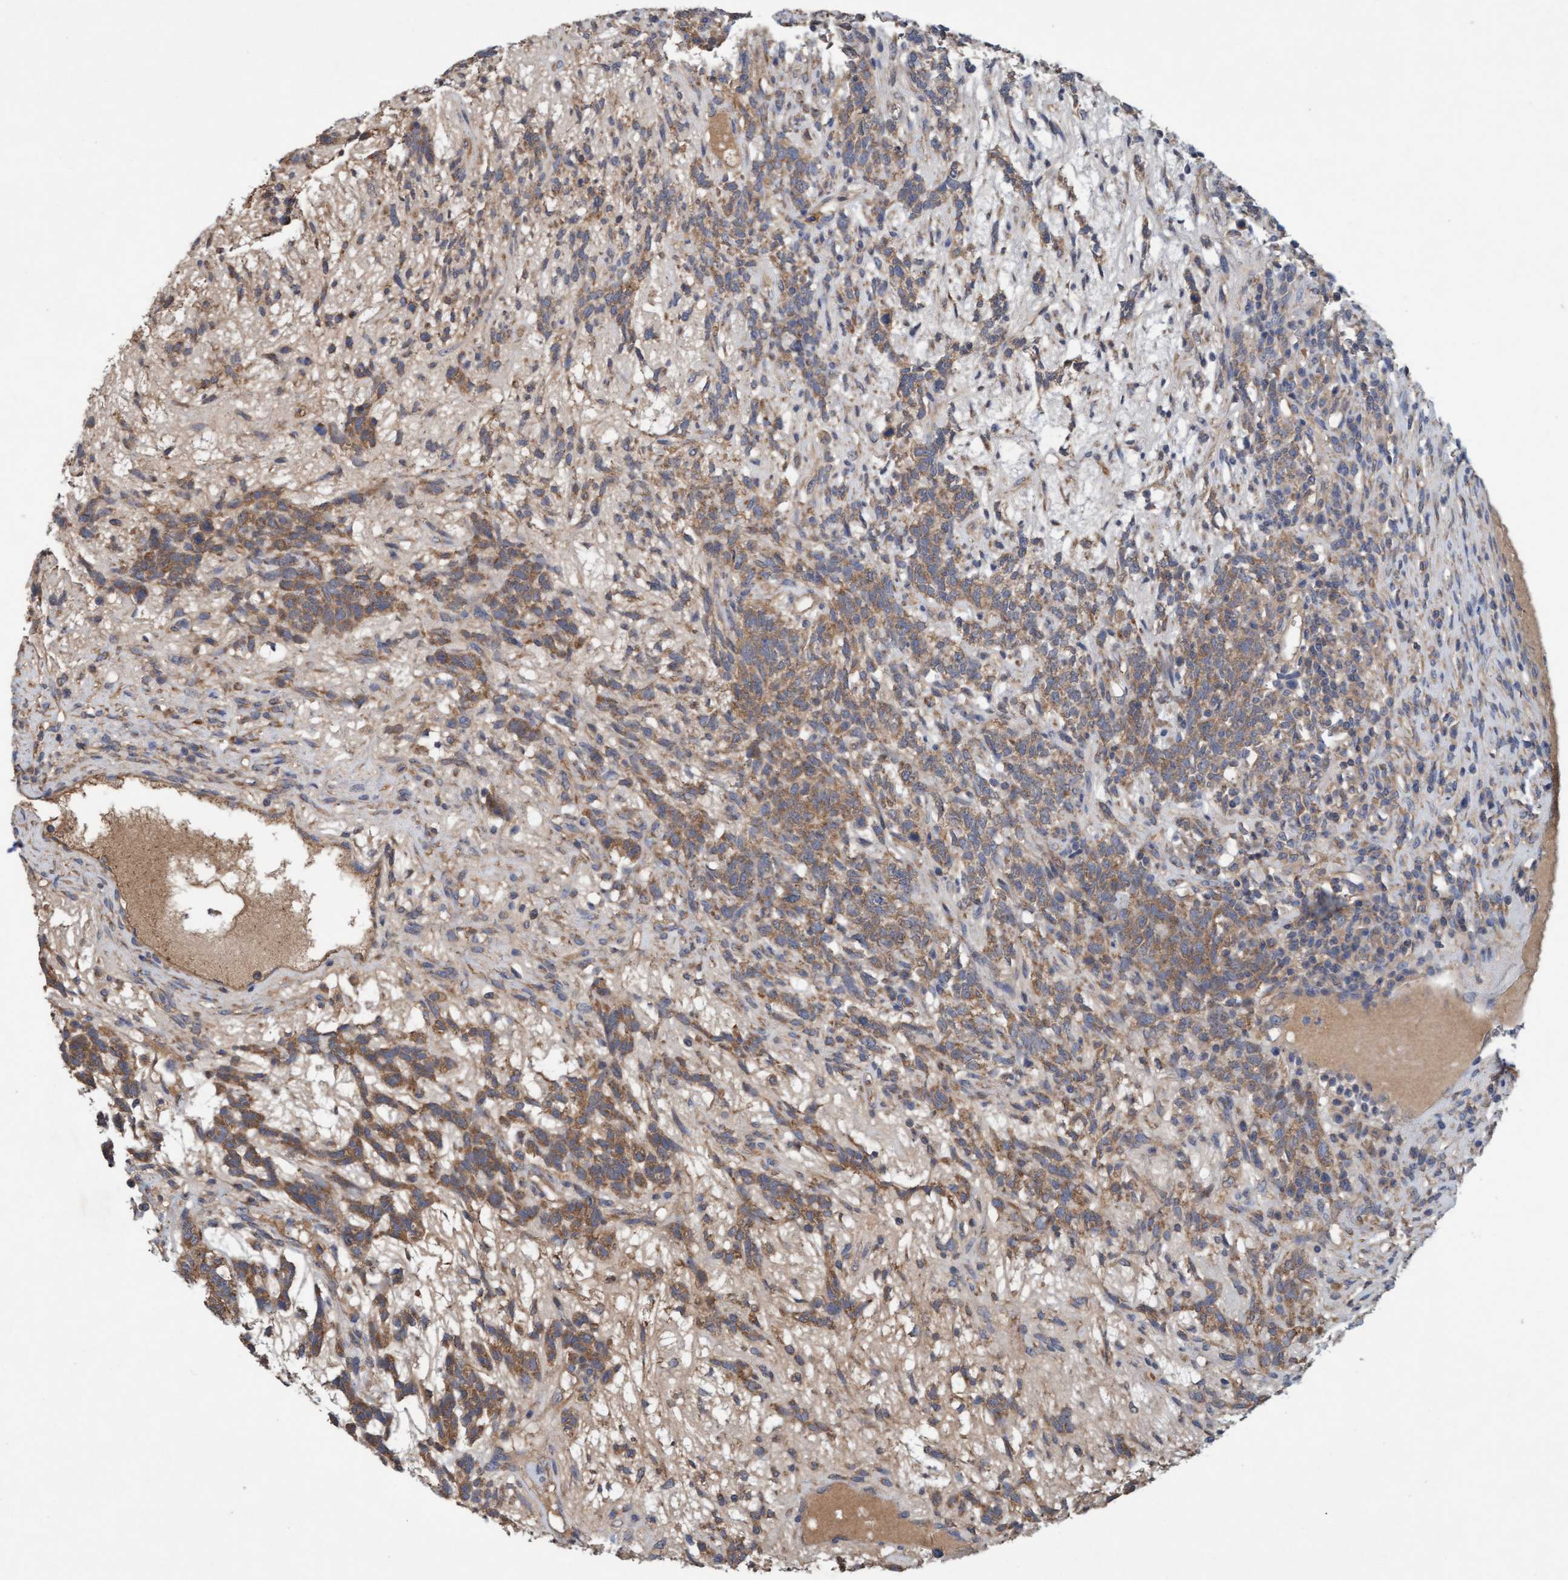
{"staining": {"intensity": "moderate", "quantity": ">75%", "location": "cytoplasmic/membranous"}, "tissue": "testis cancer", "cell_type": "Tumor cells", "image_type": "cancer", "snomed": [{"axis": "morphology", "description": "Seminoma, NOS"}, {"axis": "topography", "description": "Testis"}], "caption": "IHC image of human testis cancer (seminoma) stained for a protein (brown), which displays medium levels of moderate cytoplasmic/membranous positivity in approximately >75% of tumor cells.", "gene": "DDHD2", "patient": {"sex": "male", "age": 28}}